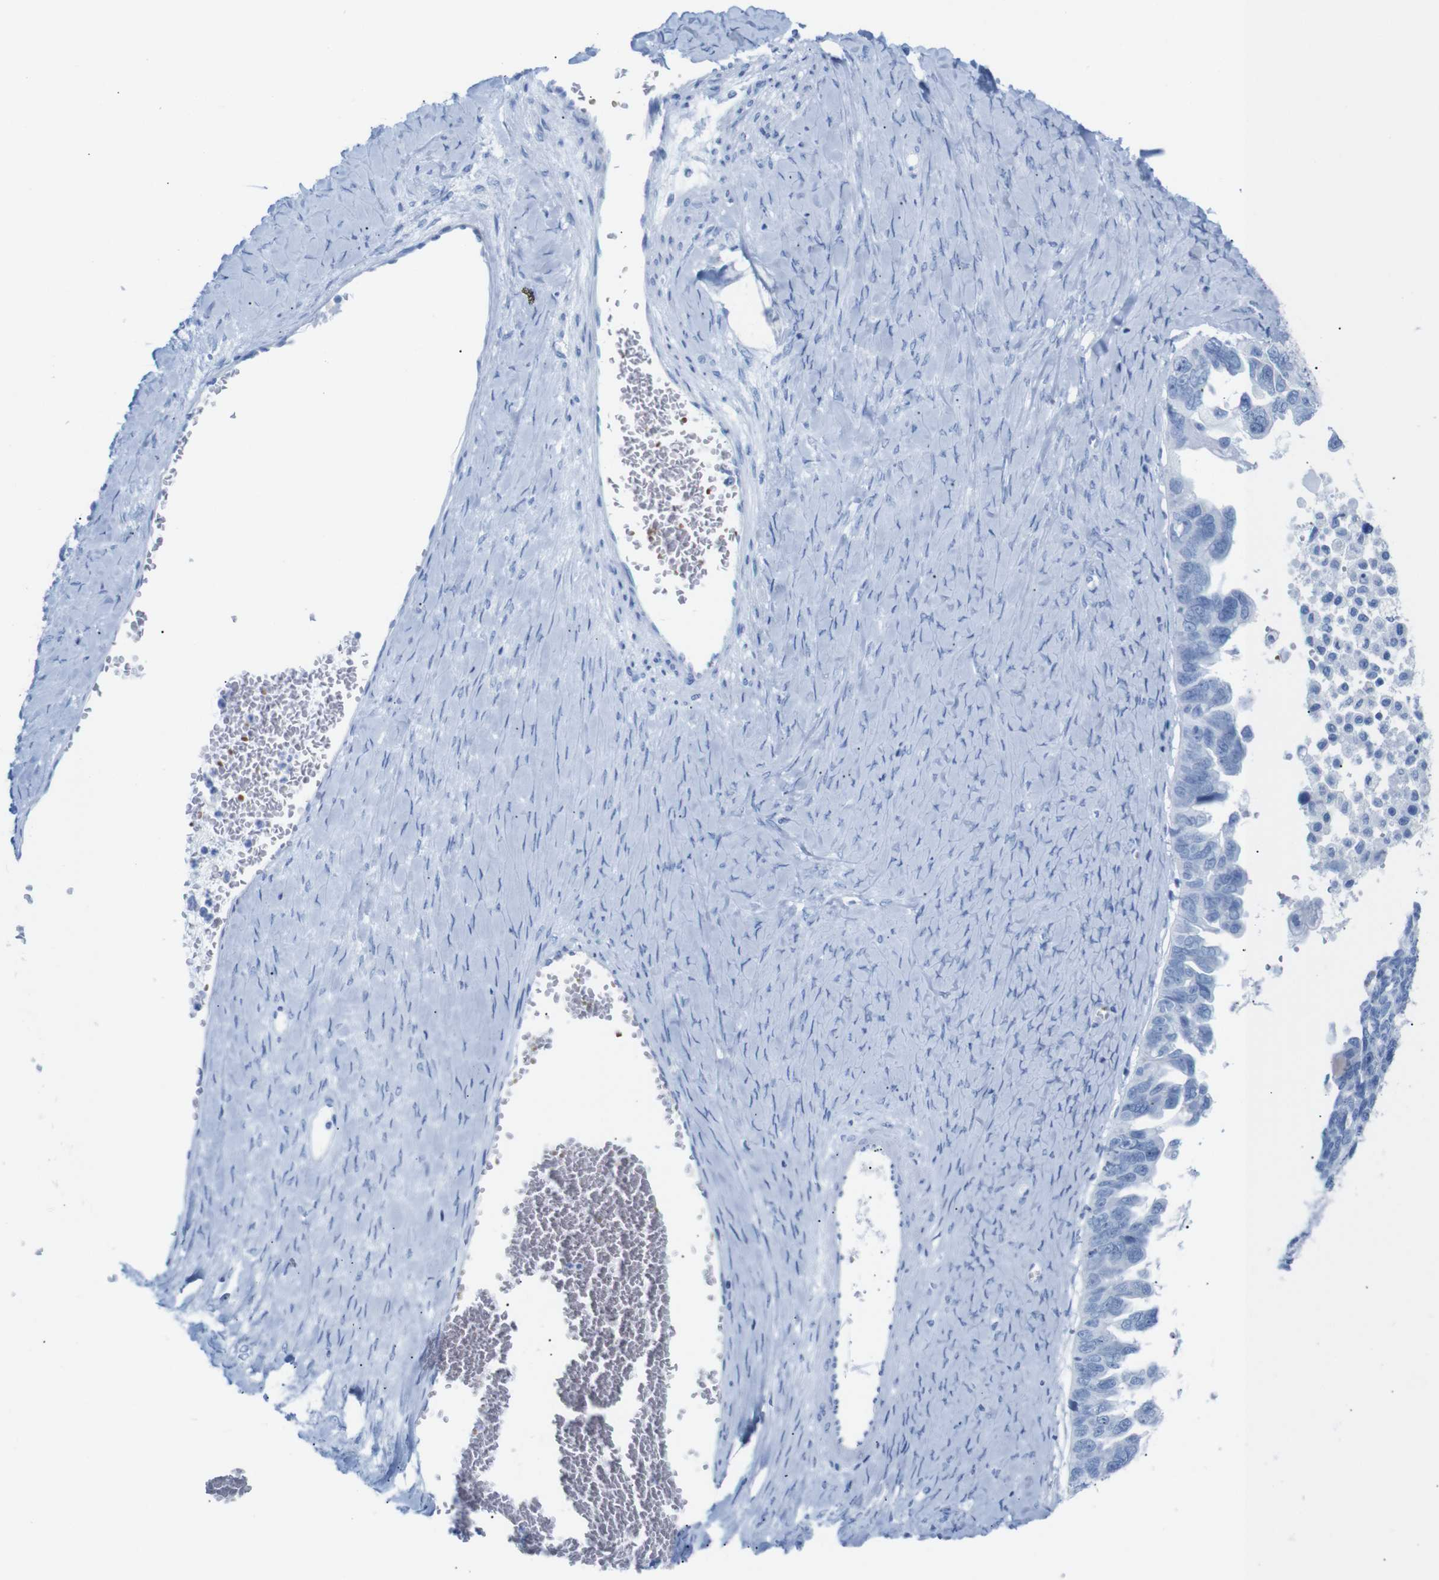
{"staining": {"intensity": "negative", "quantity": "none", "location": "none"}, "tissue": "ovarian cancer", "cell_type": "Tumor cells", "image_type": "cancer", "snomed": [{"axis": "morphology", "description": "Cystadenocarcinoma, serous, NOS"}, {"axis": "topography", "description": "Ovary"}], "caption": "IHC histopathology image of neoplastic tissue: human serous cystadenocarcinoma (ovarian) stained with DAB (3,3'-diaminobenzidine) displays no significant protein staining in tumor cells.", "gene": "ERVMER34-1", "patient": {"sex": "female", "age": 79}}